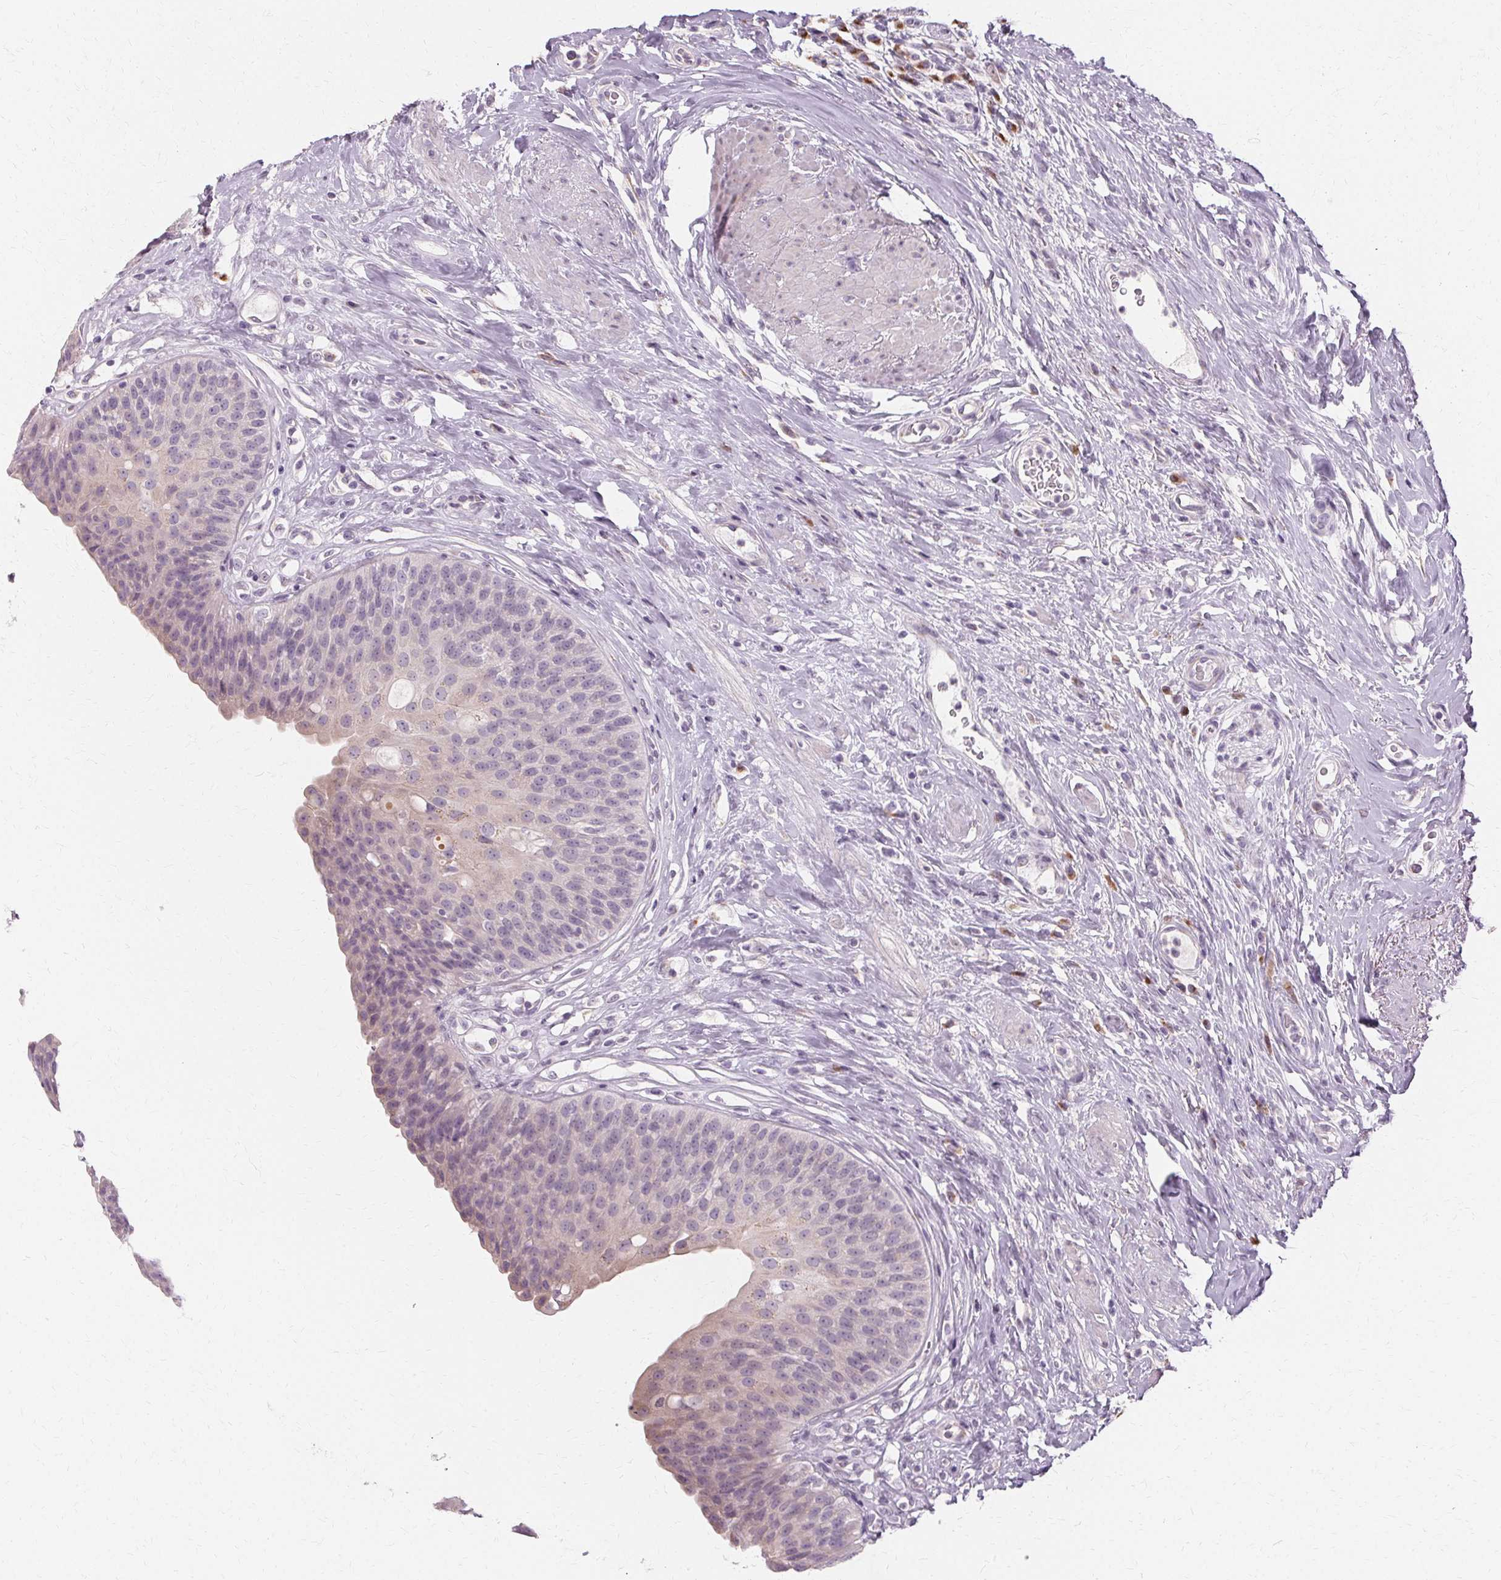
{"staining": {"intensity": "negative", "quantity": "none", "location": "none"}, "tissue": "urinary bladder", "cell_type": "Urothelial cells", "image_type": "normal", "snomed": [{"axis": "morphology", "description": "Normal tissue, NOS"}, {"axis": "topography", "description": "Urinary bladder"}], "caption": "This is an IHC image of unremarkable human urinary bladder. There is no positivity in urothelial cells.", "gene": "FCRL3", "patient": {"sex": "female", "age": 56}}